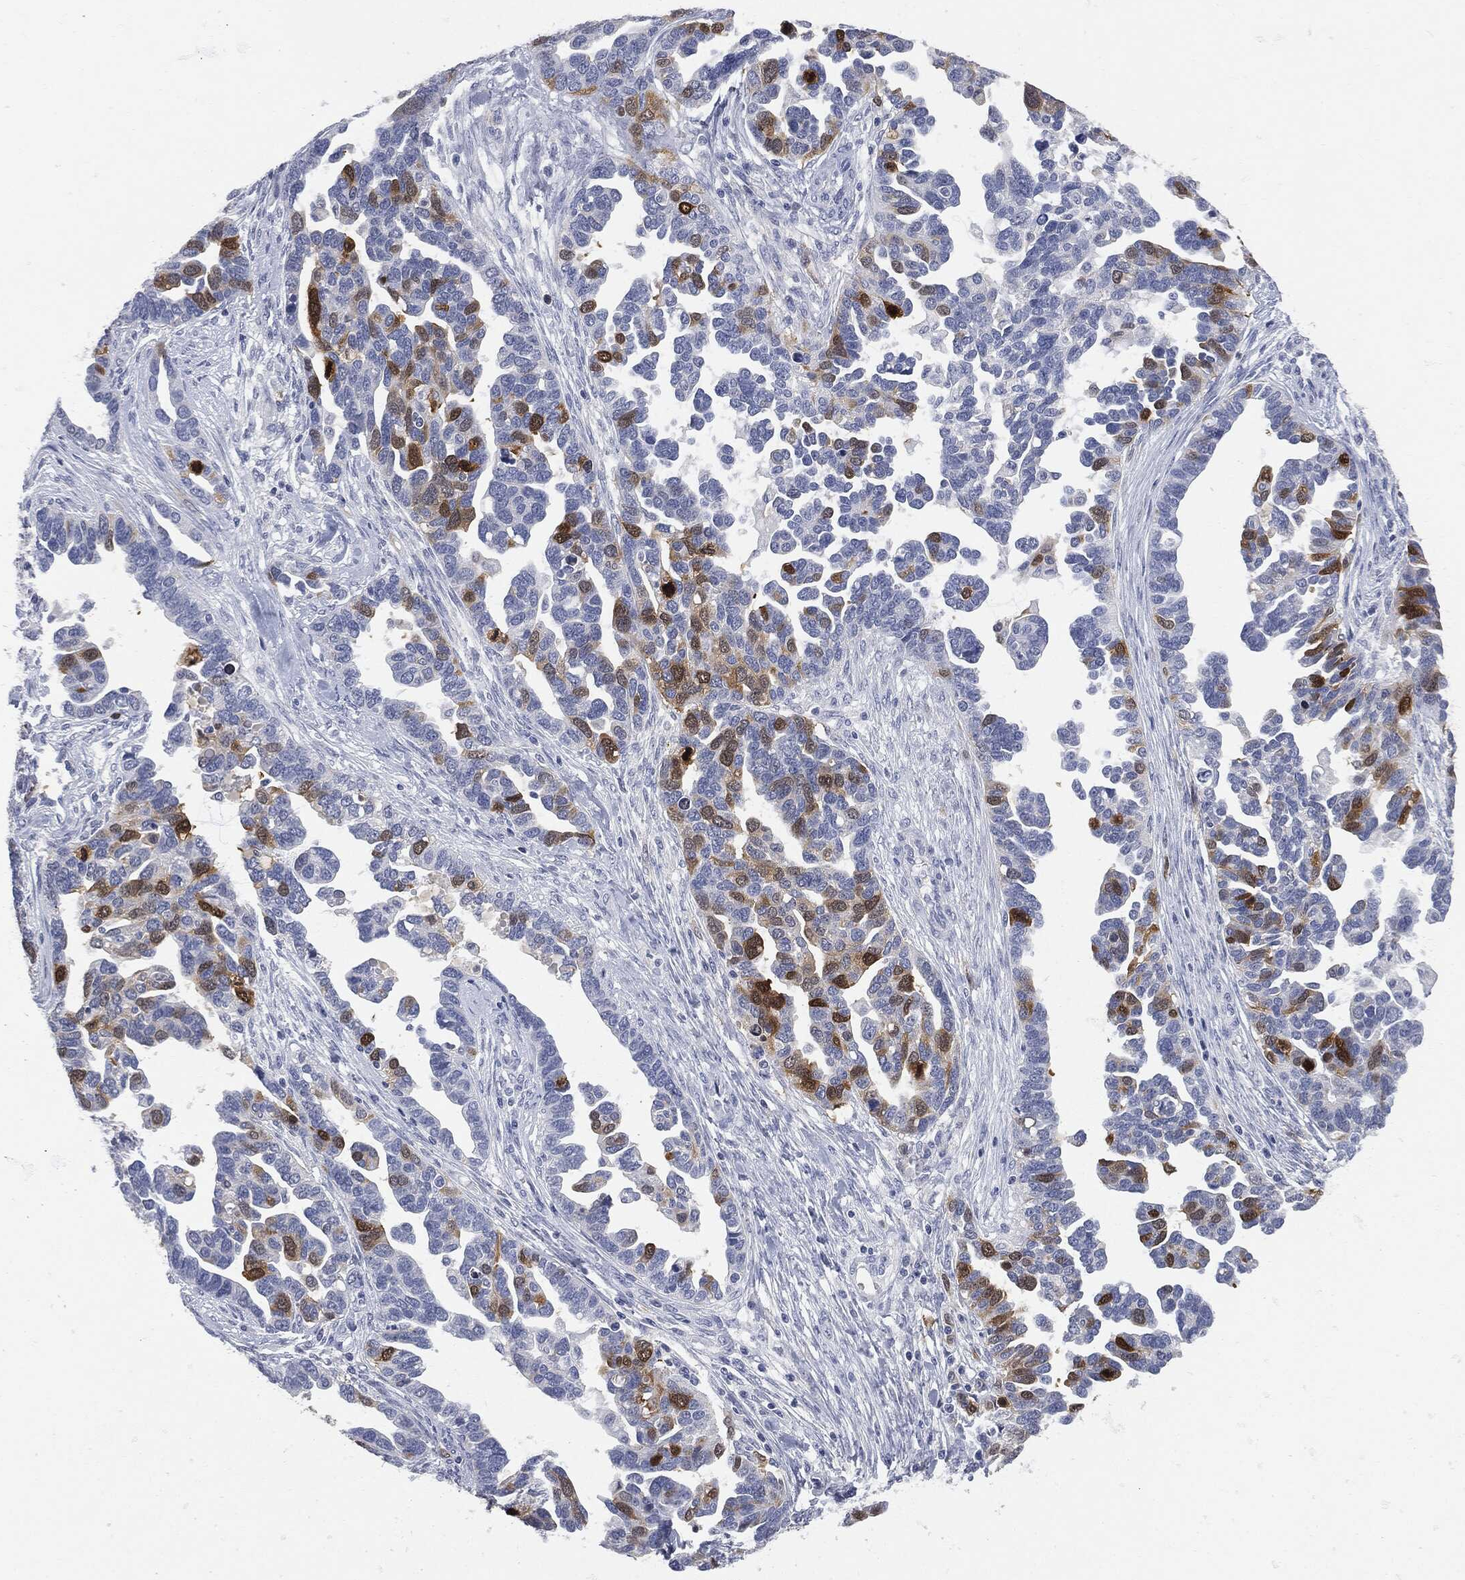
{"staining": {"intensity": "strong", "quantity": "<25%", "location": "cytoplasmic/membranous"}, "tissue": "ovarian cancer", "cell_type": "Tumor cells", "image_type": "cancer", "snomed": [{"axis": "morphology", "description": "Cystadenocarcinoma, serous, NOS"}, {"axis": "topography", "description": "Ovary"}], "caption": "A brown stain shows strong cytoplasmic/membranous expression of a protein in human ovarian cancer tumor cells.", "gene": "UBE2C", "patient": {"sex": "female", "age": 54}}